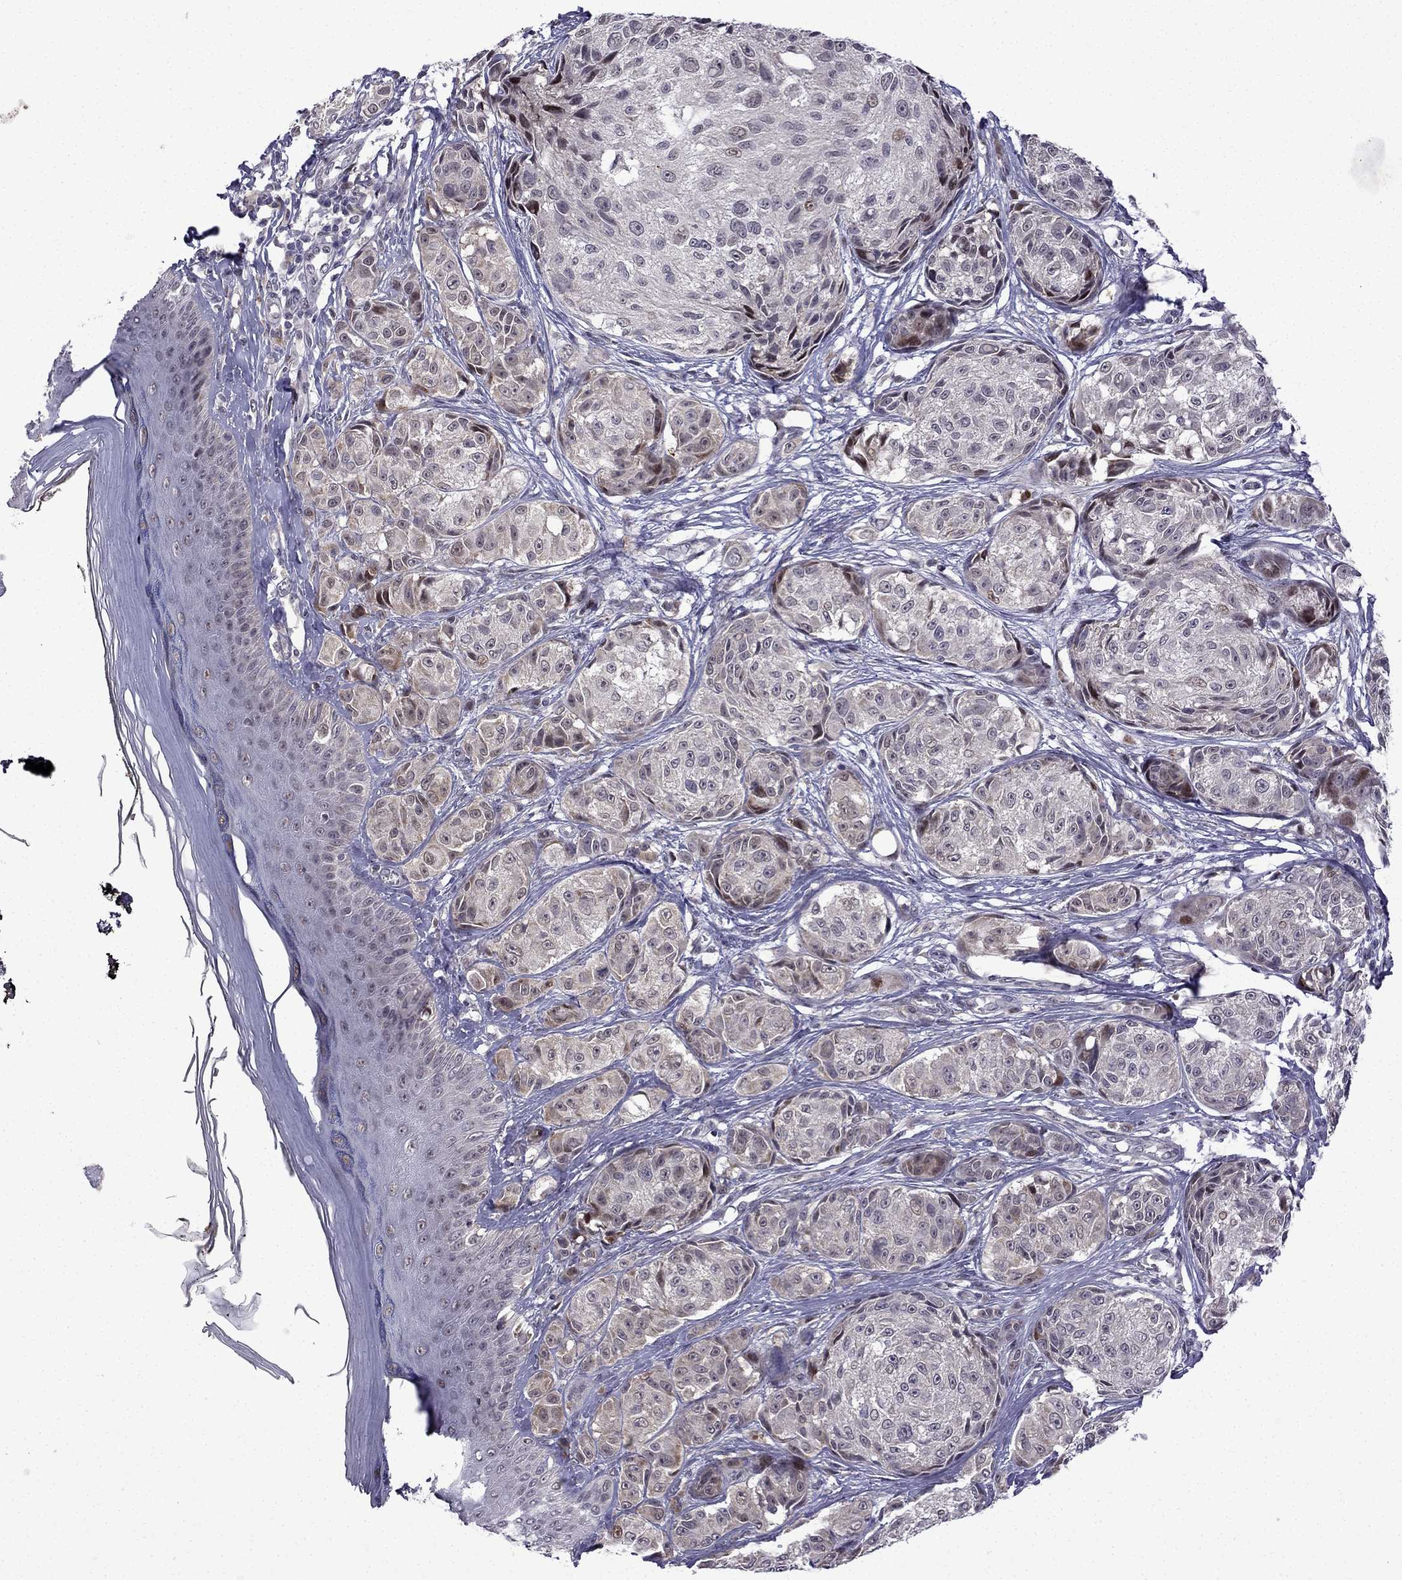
{"staining": {"intensity": "weak", "quantity": "<25%", "location": "nuclear"}, "tissue": "melanoma", "cell_type": "Tumor cells", "image_type": "cancer", "snomed": [{"axis": "morphology", "description": "Malignant melanoma, NOS"}, {"axis": "topography", "description": "Skin"}], "caption": "High magnification brightfield microscopy of malignant melanoma stained with DAB (brown) and counterstained with hematoxylin (blue): tumor cells show no significant staining.", "gene": "FGF3", "patient": {"sex": "male", "age": 61}}